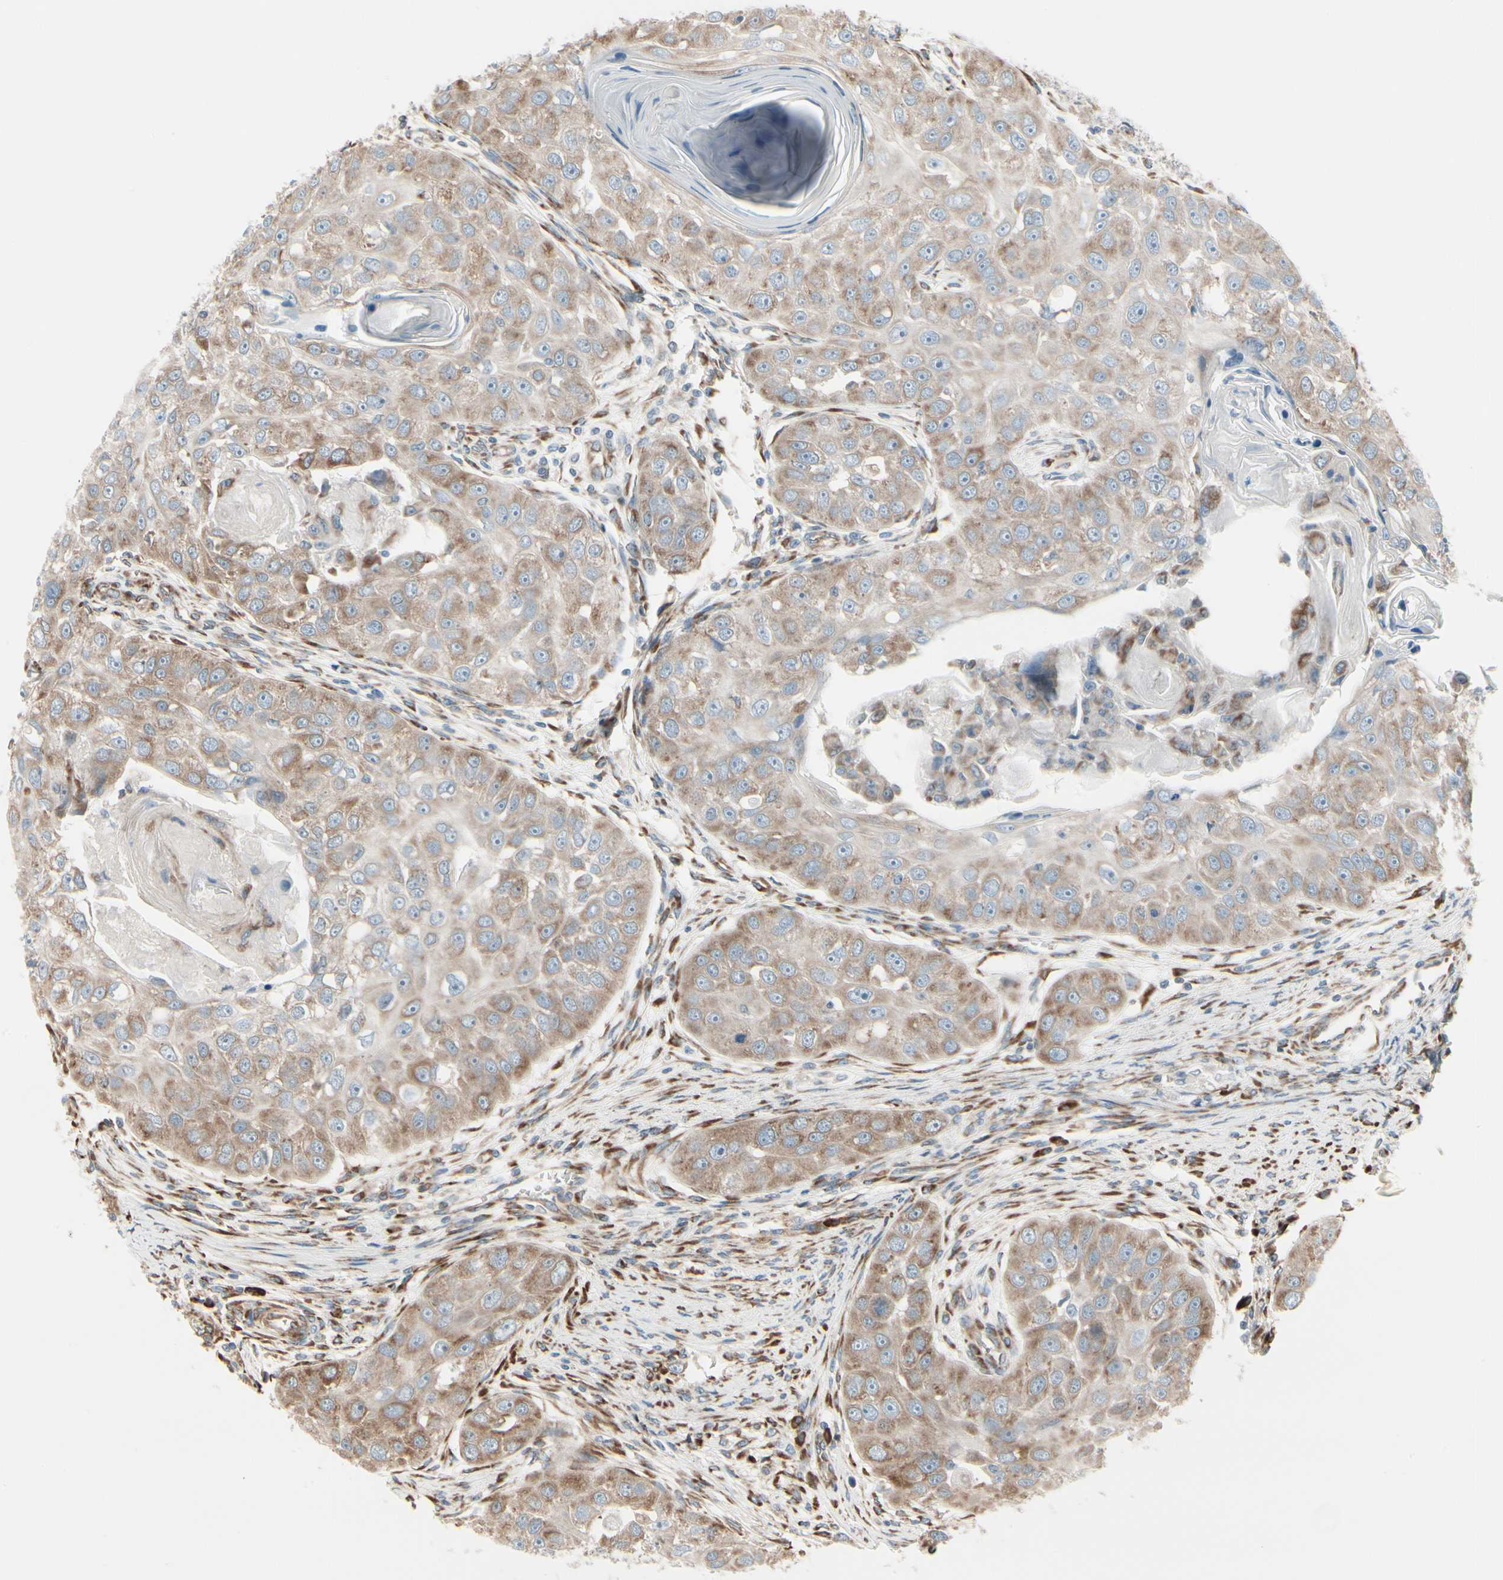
{"staining": {"intensity": "weak", "quantity": "25%-75%", "location": "cytoplasmic/membranous"}, "tissue": "head and neck cancer", "cell_type": "Tumor cells", "image_type": "cancer", "snomed": [{"axis": "morphology", "description": "Normal tissue, NOS"}, {"axis": "morphology", "description": "Squamous cell carcinoma, NOS"}, {"axis": "topography", "description": "Skeletal muscle"}, {"axis": "topography", "description": "Head-Neck"}], "caption": "The immunohistochemical stain labels weak cytoplasmic/membranous staining in tumor cells of squamous cell carcinoma (head and neck) tissue. (DAB (3,3'-diaminobenzidine) IHC with brightfield microscopy, high magnification).", "gene": "FNDC3A", "patient": {"sex": "male", "age": 51}}